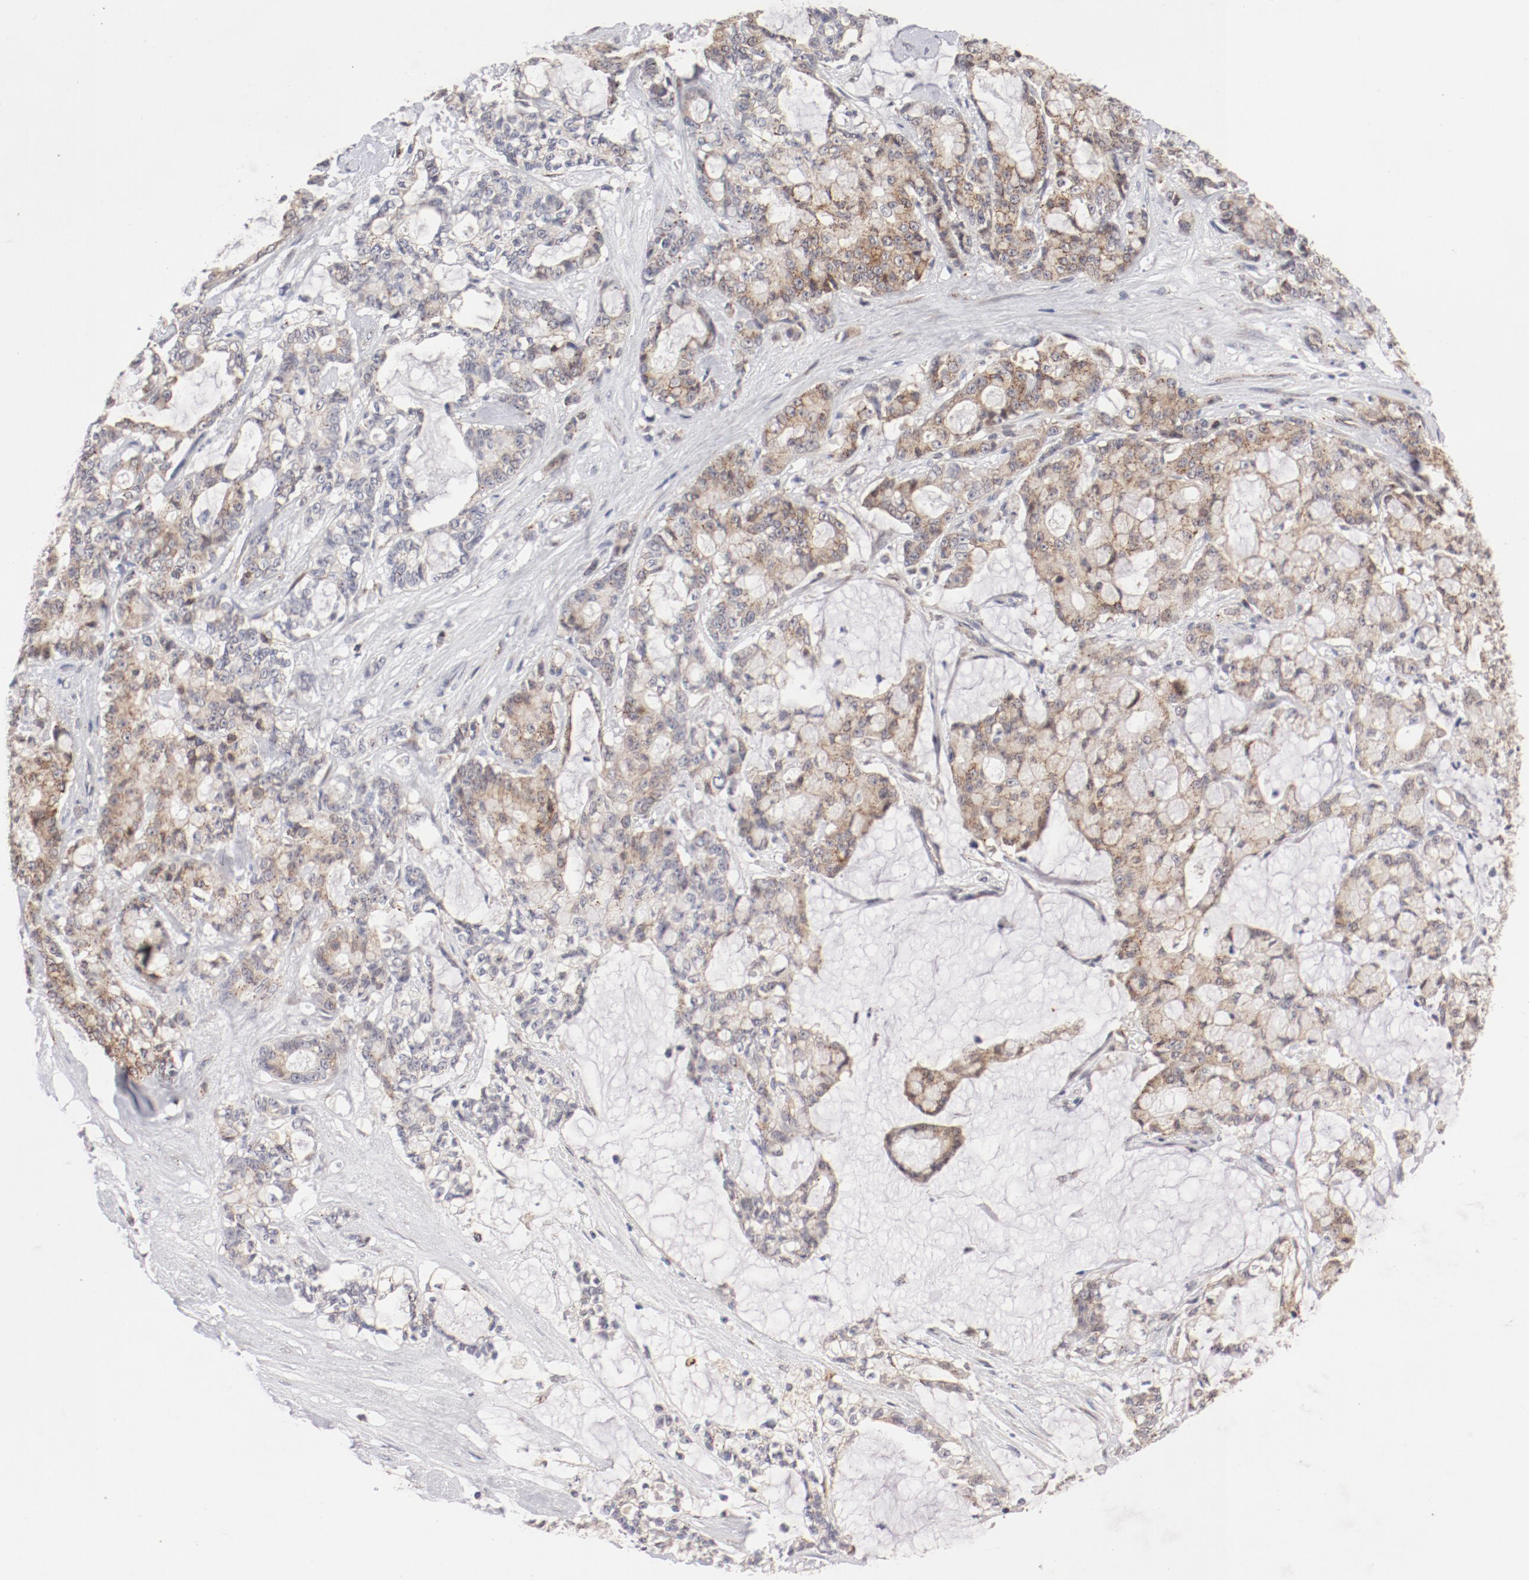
{"staining": {"intensity": "weak", "quantity": "<25%", "location": "cytoplasmic/membranous"}, "tissue": "pancreatic cancer", "cell_type": "Tumor cells", "image_type": "cancer", "snomed": [{"axis": "morphology", "description": "Adenocarcinoma, NOS"}, {"axis": "topography", "description": "Pancreas"}], "caption": "High magnification brightfield microscopy of adenocarcinoma (pancreatic) stained with DAB (brown) and counterstained with hematoxylin (blue): tumor cells show no significant expression.", "gene": "RPL12", "patient": {"sex": "female", "age": 73}}